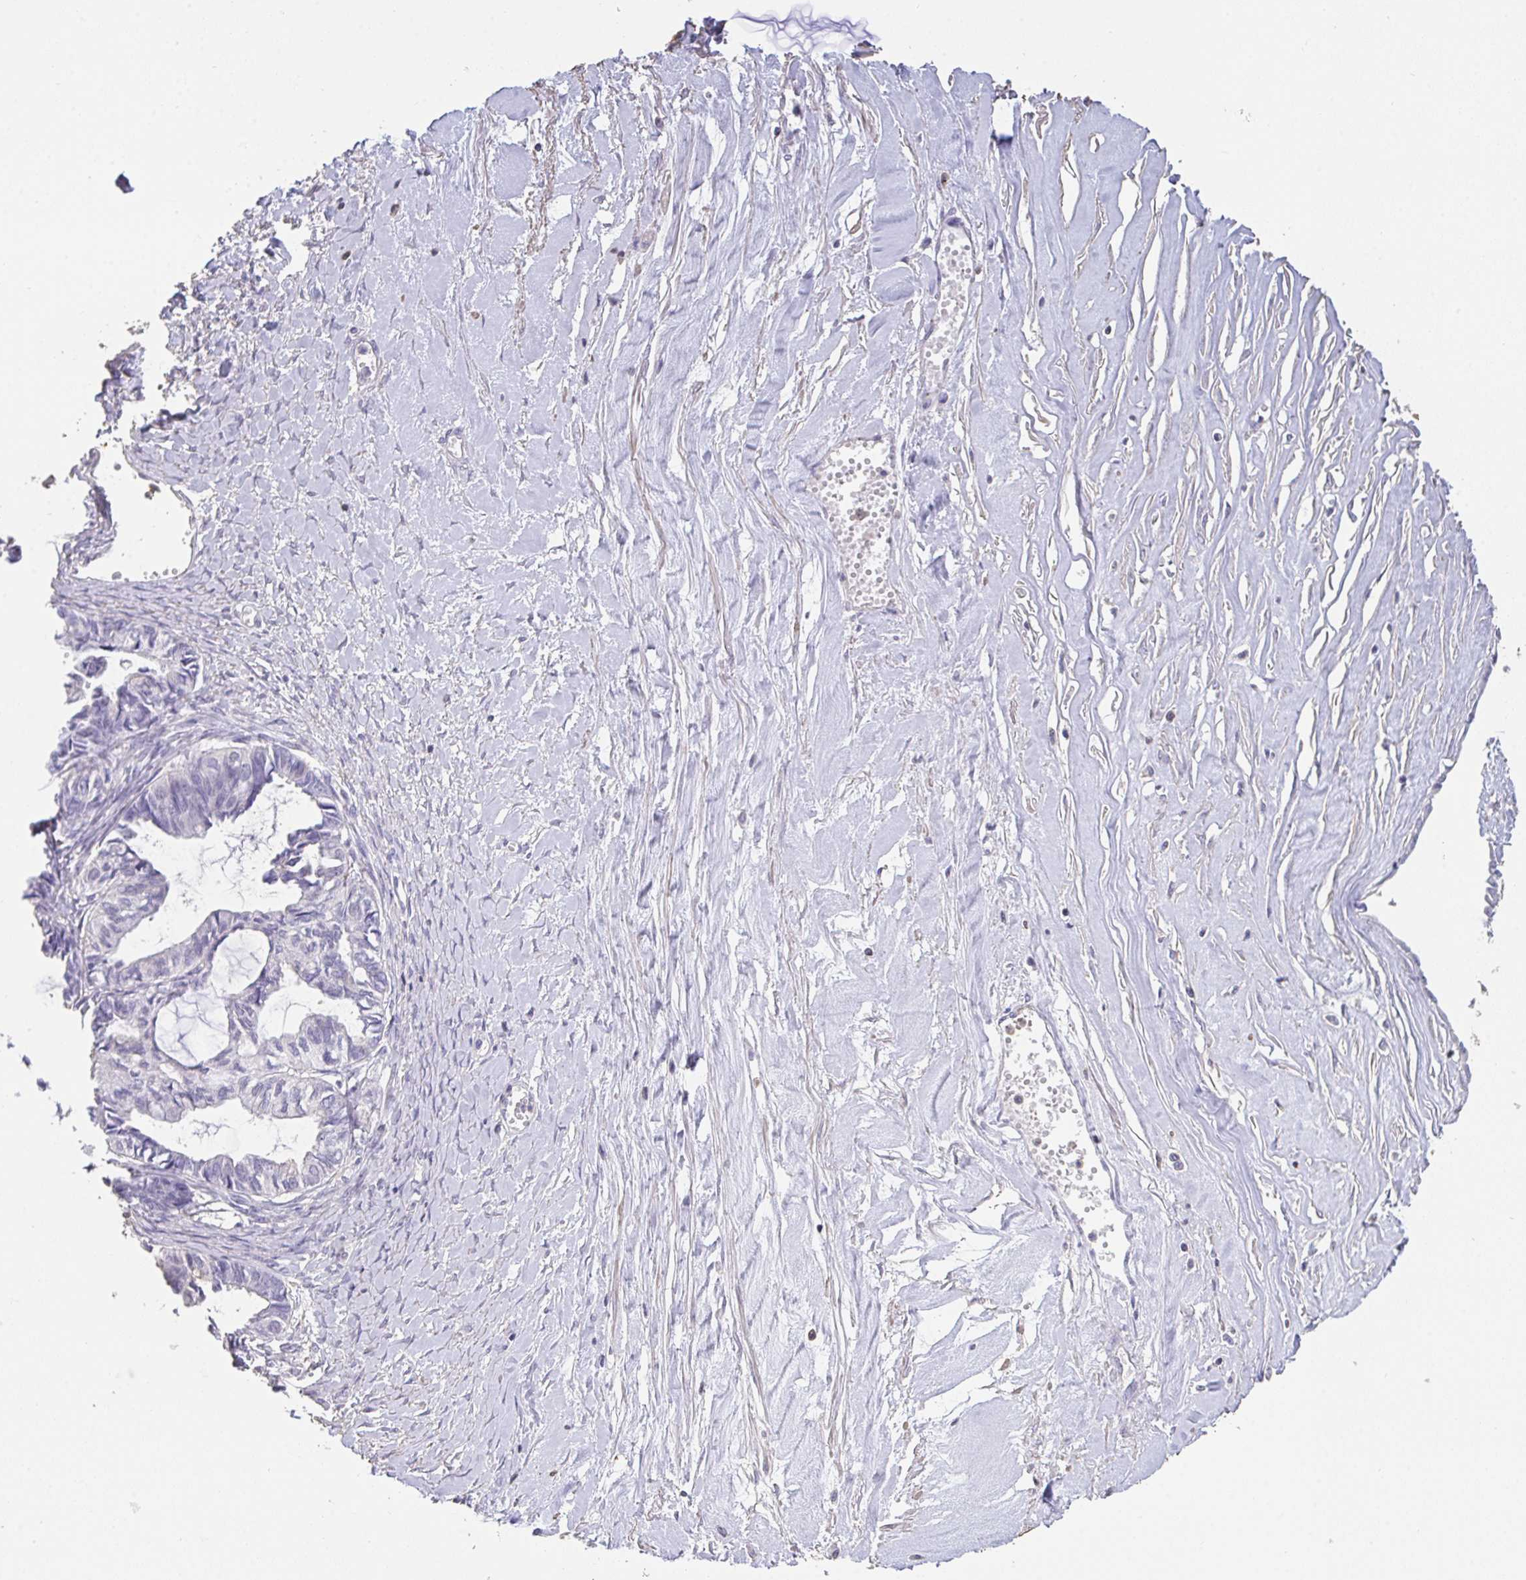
{"staining": {"intensity": "negative", "quantity": "none", "location": "none"}, "tissue": "ovarian cancer", "cell_type": "Tumor cells", "image_type": "cancer", "snomed": [{"axis": "morphology", "description": "Cystadenocarcinoma, mucinous, NOS"}, {"axis": "topography", "description": "Ovary"}], "caption": "Tumor cells are negative for protein expression in human mucinous cystadenocarcinoma (ovarian).", "gene": "IL23R", "patient": {"sex": "female", "age": 61}}